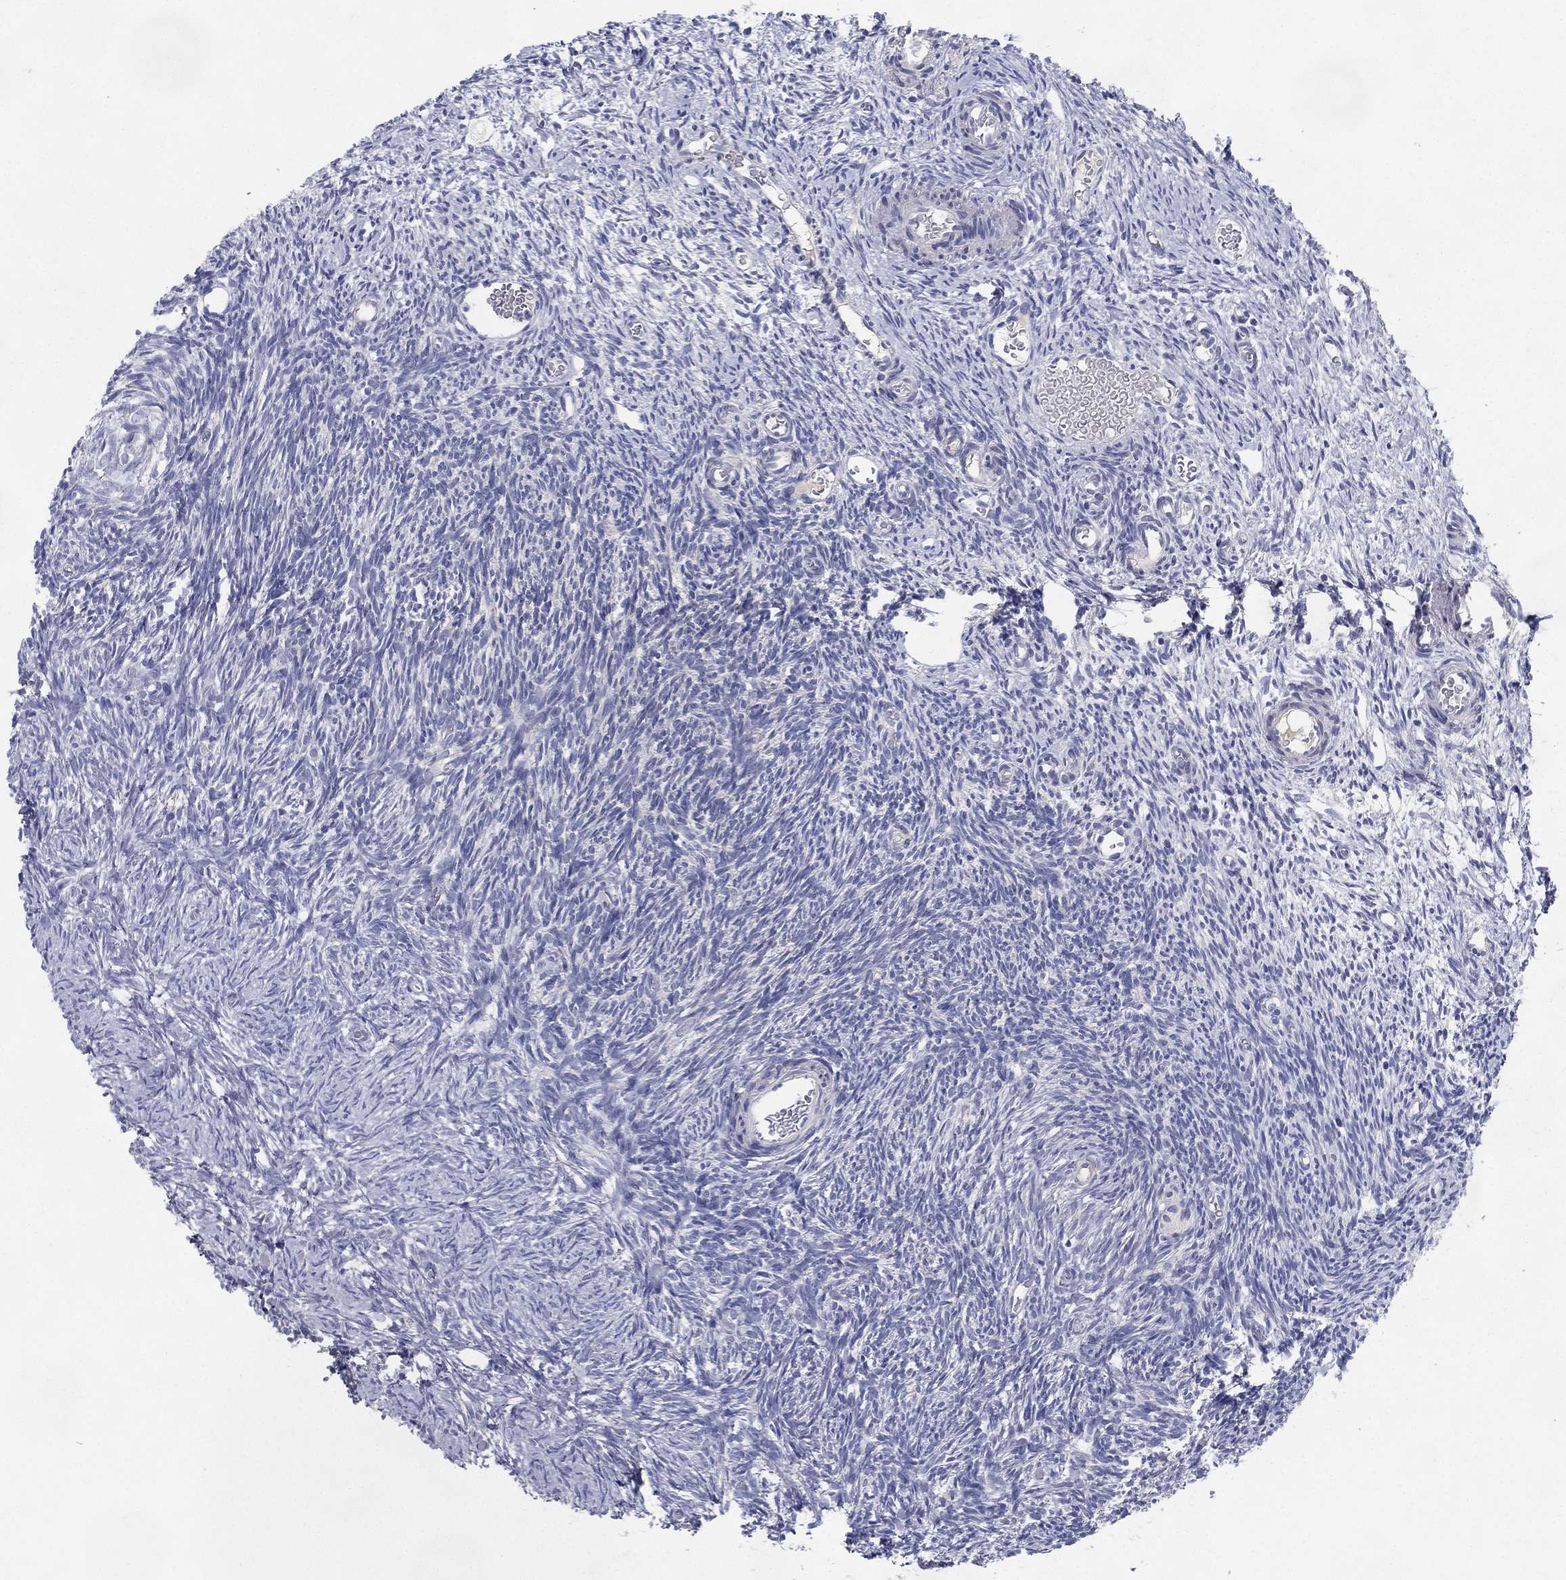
{"staining": {"intensity": "weak", "quantity": "<25%", "location": "cytoplasmic/membranous"}, "tissue": "ovary", "cell_type": "Follicle cells", "image_type": "normal", "snomed": [{"axis": "morphology", "description": "Normal tissue, NOS"}, {"axis": "topography", "description": "Ovary"}], "caption": "Follicle cells show no significant expression in benign ovary. Nuclei are stained in blue.", "gene": "RGS13", "patient": {"sex": "female", "age": 39}}